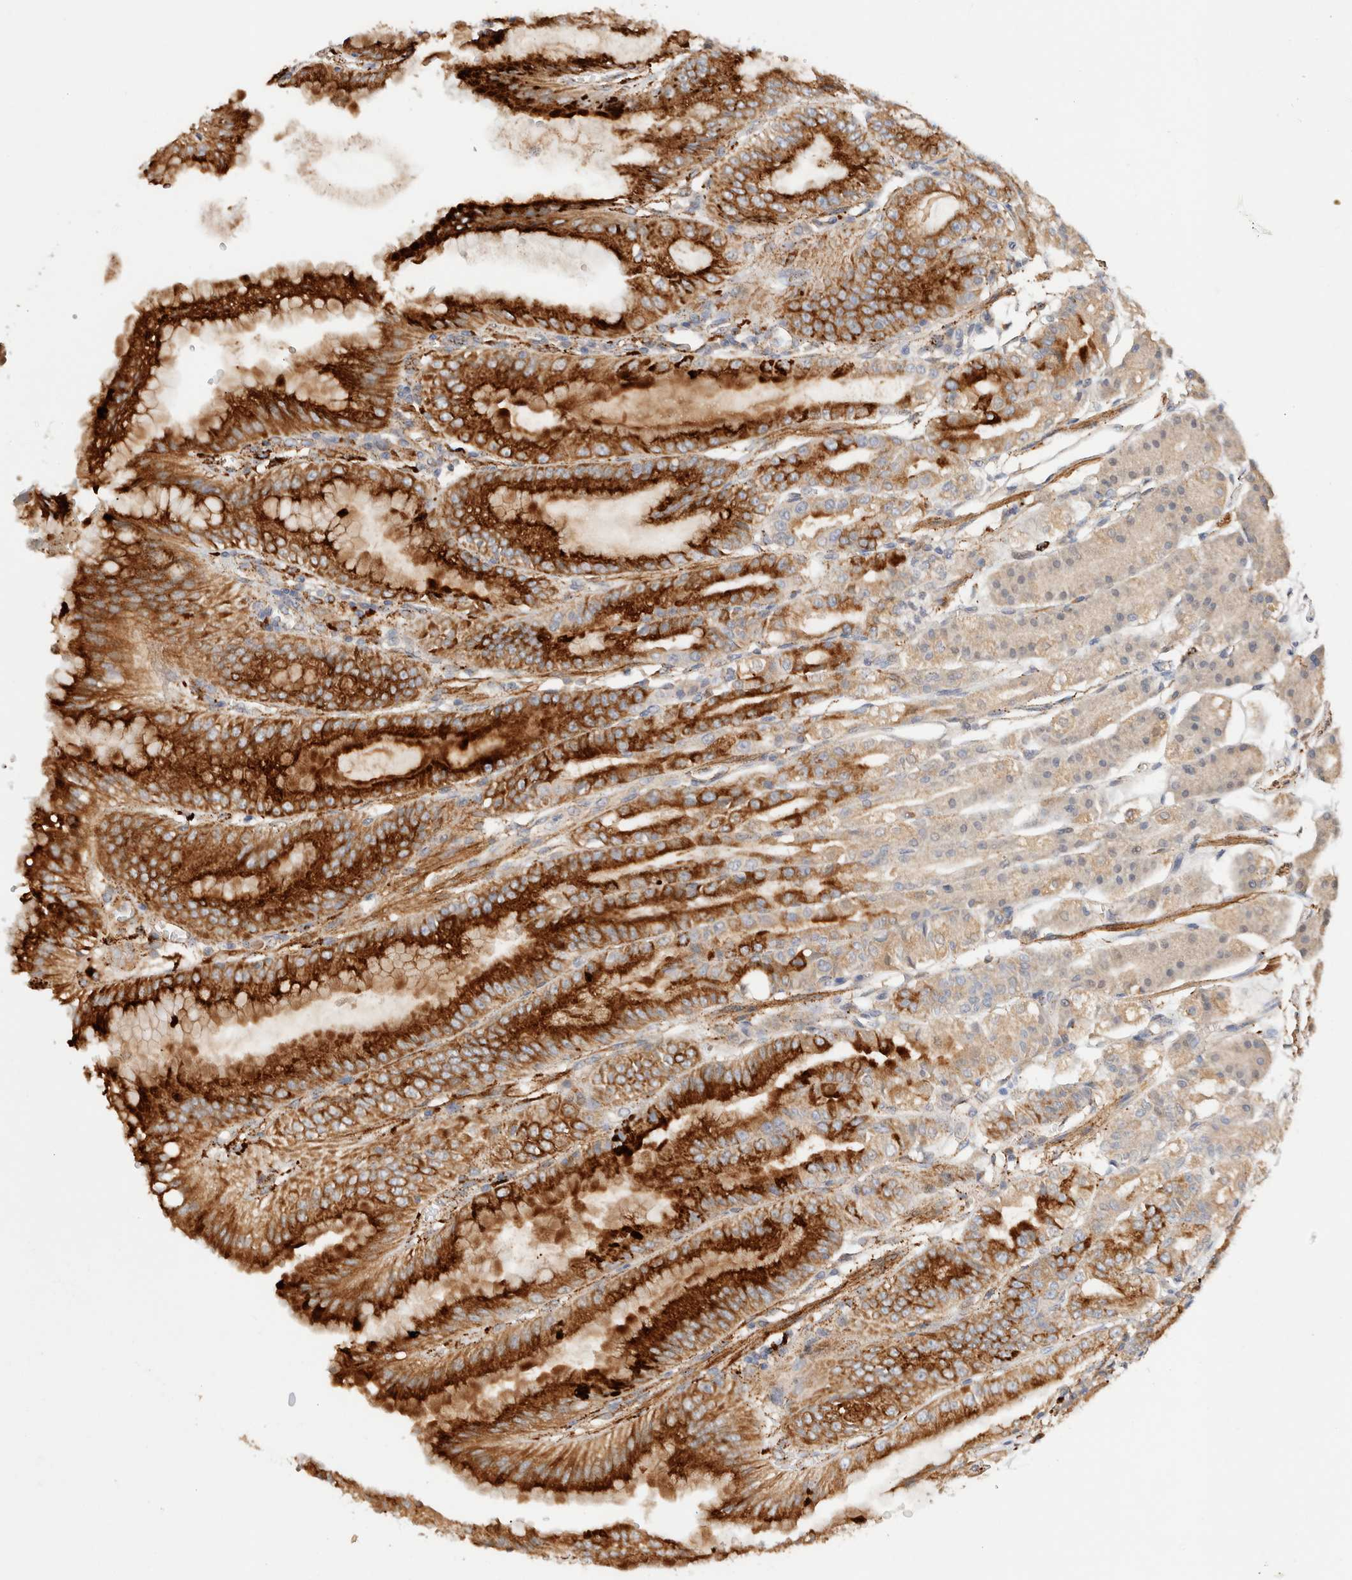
{"staining": {"intensity": "strong", "quantity": "25%-75%", "location": "cytoplasmic/membranous"}, "tissue": "stomach", "cell_type": "Glandular cells", "image_type": "normal", "snomed": [{"axis": "morphology", "description": "Normal tissue, NOS"}, {"axis": "topography", "description": "Stomach, lower"}], "caption": "Approximately 25%-75% of glandular cells in unremarkable human stomach demonstrate strong cytoplasmic/membranous protein positivity as visualized by brown immunohistochemical staining.", "gene": "RABEPK", "patient": {"sex": "male", "age": 71}}